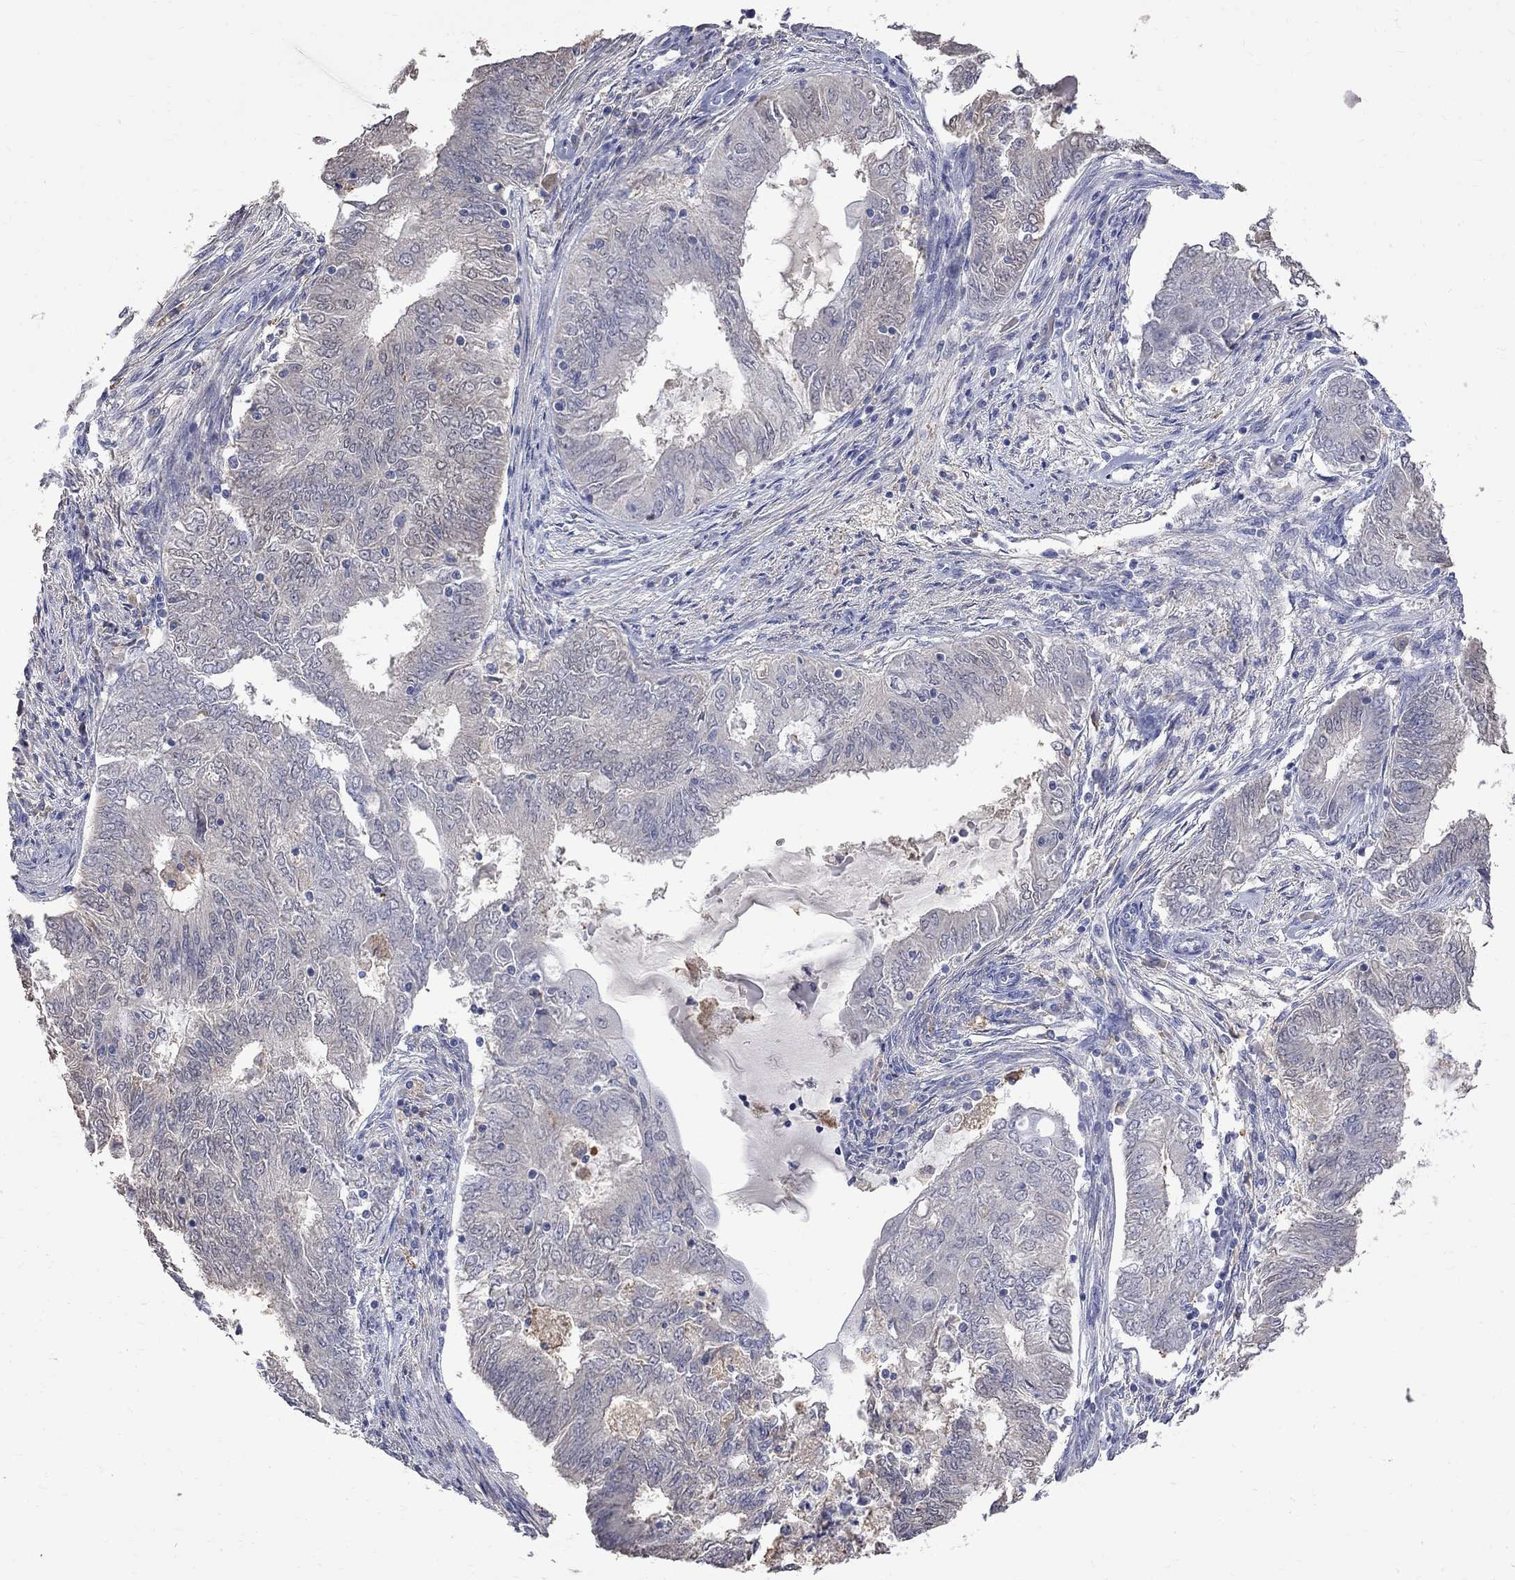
{"staining": {"intensity": "negative", "quantity": "none", "location": "none"}, "tissue": "endometrial cancer", "cell_type": "Tumor cells", "image_type": "cancer", "snomed": [{"axis": "morphology", "description": "Adenocarcinoma, NOS"}, {"axis": "topography", "description": "Endometrium"}], "caption": "There is no significant expression in tumor cells of endometrial adenocarcinoma. Brightfield microscopy of immunohistochemistry stained with DAB (brown) and hematoxylin (blue), captured at high magnification.", "gene": "CKAP2", "patient": {"sex": "female", "age": 62}}